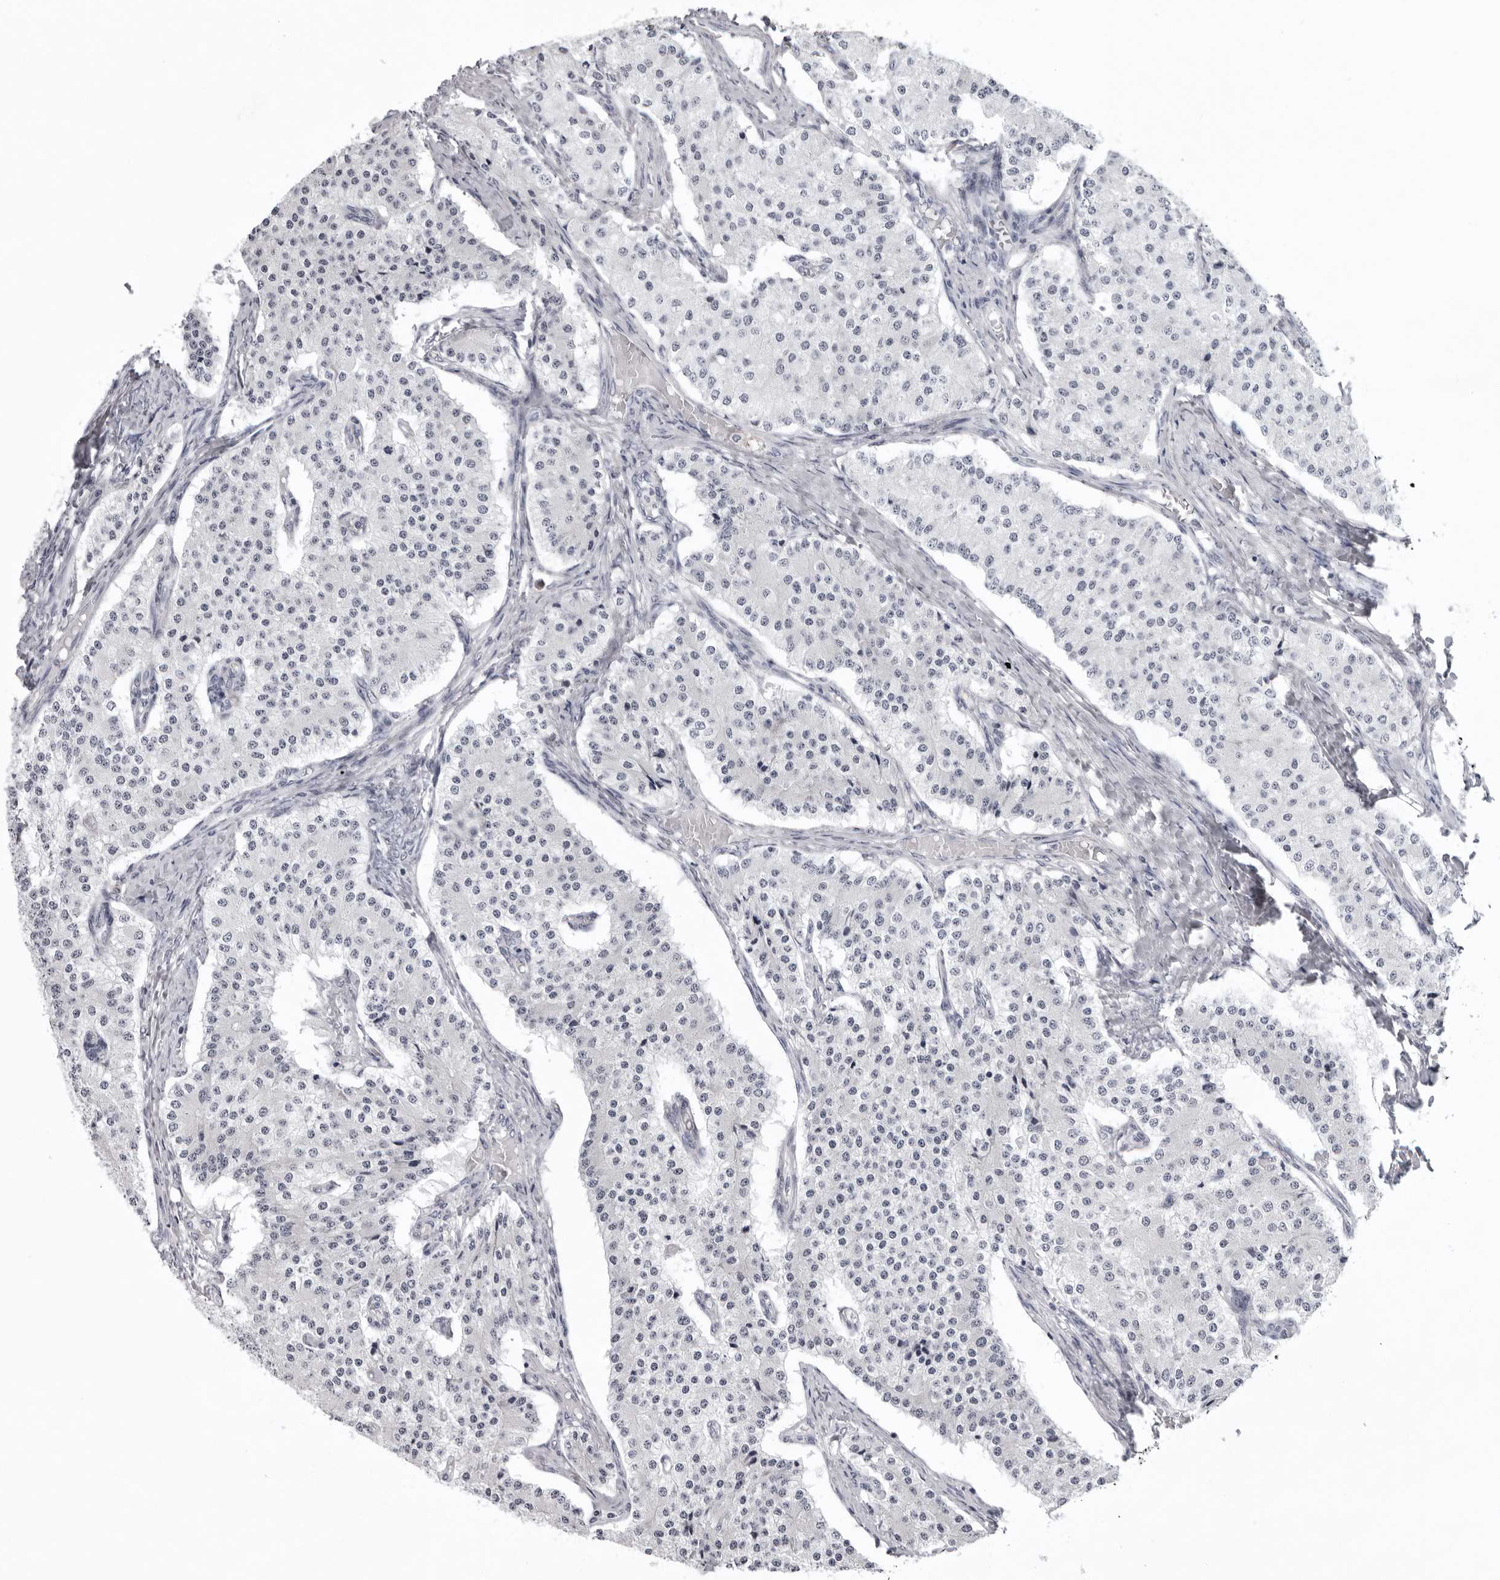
{"staining": {"intensity": "negative", "quantity": "none", "location": "none"}, "tissue": "carcinoid", "cell_type": "Tumor cells", "image_type": "cancer", "snomed": [{"axis": "morphology", "description": "Carcinoid, malignant, NOS"}, {"axis": "topography", "description": "Colon"}], "caption": "IHC of carcinoid (malignant) shows no expression in tumor cells.", "gene": "EXOSC10", "patient": {"sex": "female", "age": 52}}